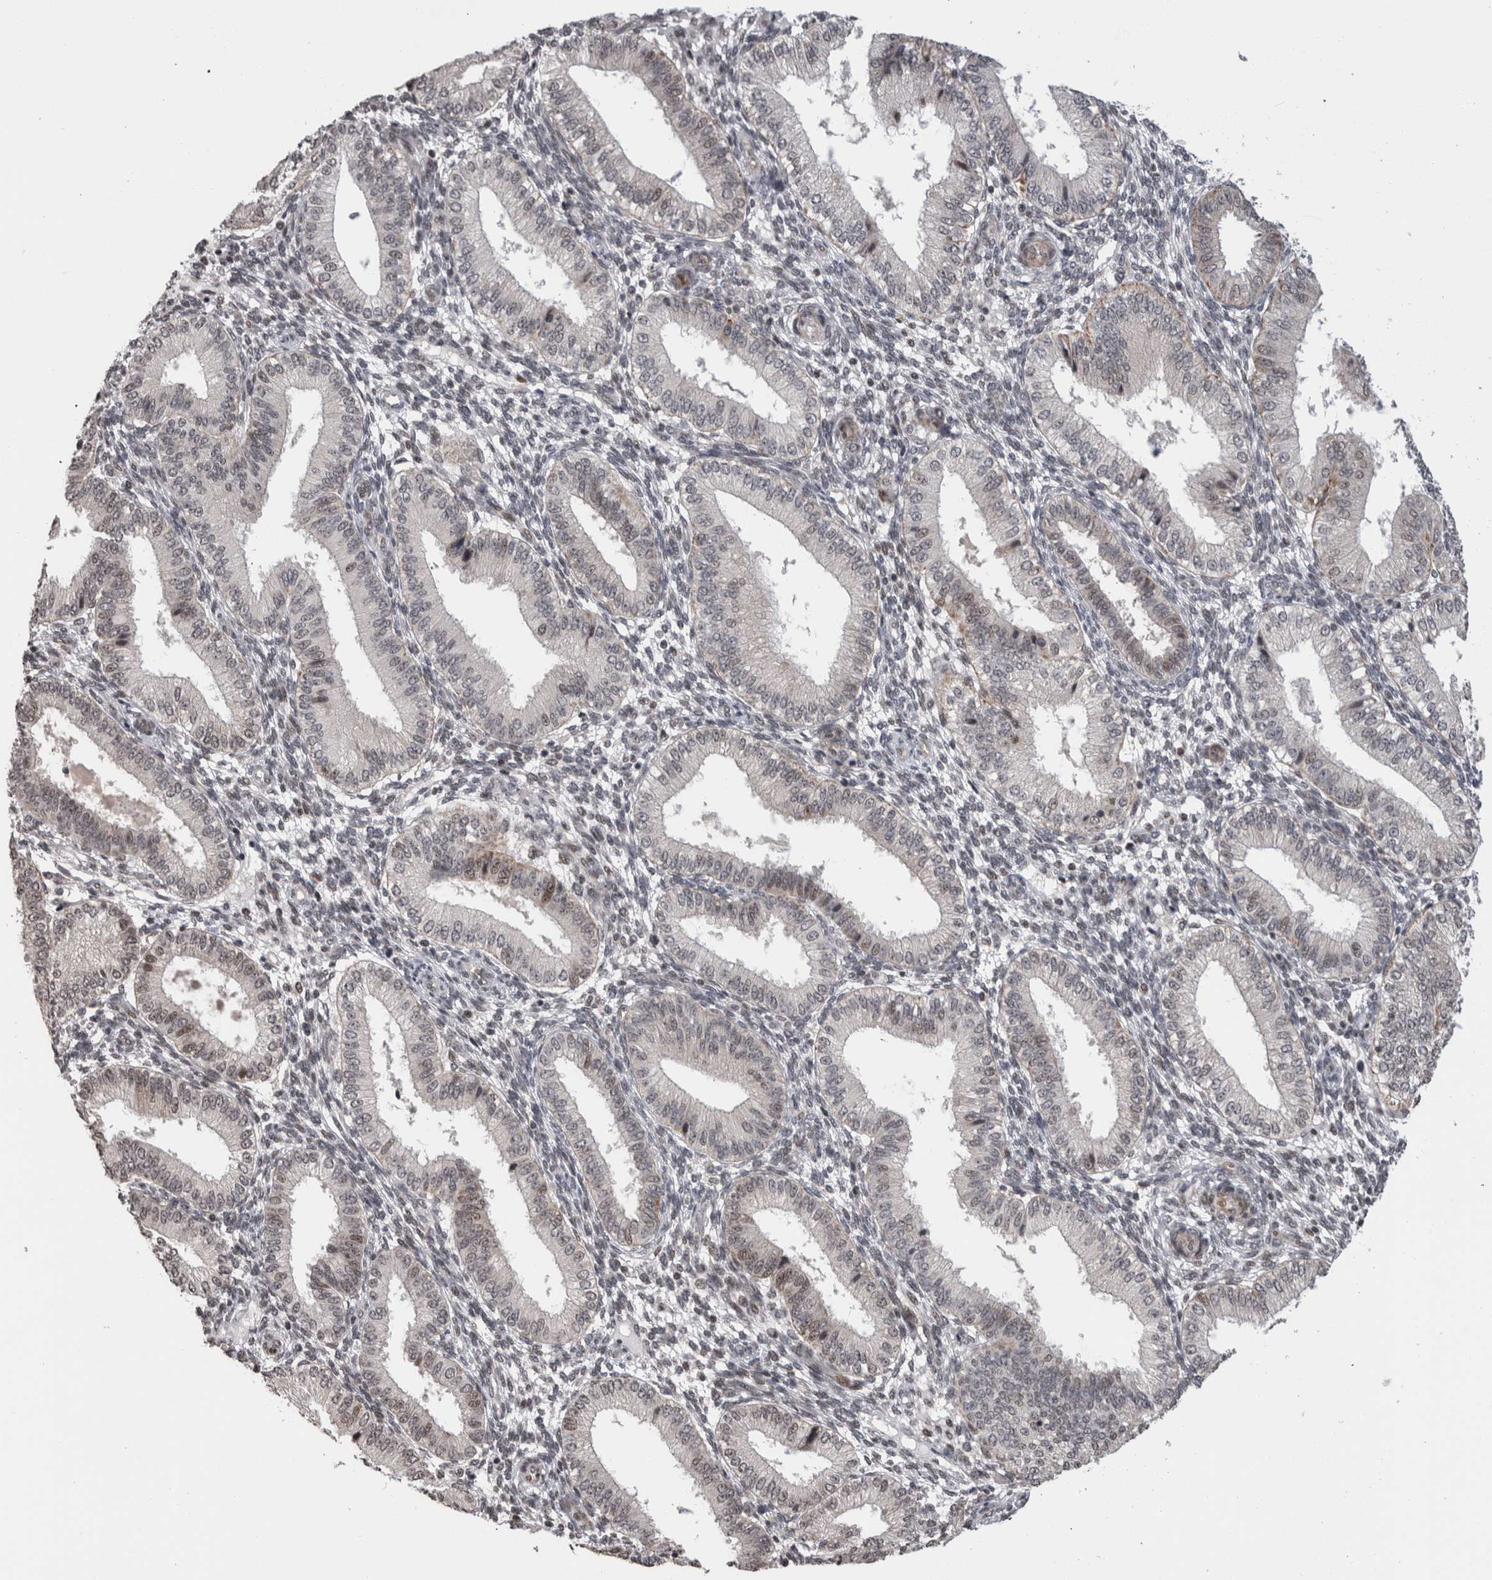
{"staining": {"intensity": "weak", "quantity": "<25%", "location": "nuclear"}, "tissue": "endometrium", "cell_type": "Cells in endometrial stroma", "image_type": "normal", "snomed": [{"axis": "morphology", "description": "Normal tissue, NOS"}, {"axis": "topography", "description": "Endometrium"}], "caption": "The immunohistochemistry (IHC) photomicrograph has no significant expression in cells in endometrial stroma of endometrium.", "gene": "ZBTB11", "patient": {"sex": "female", "age": 39}}